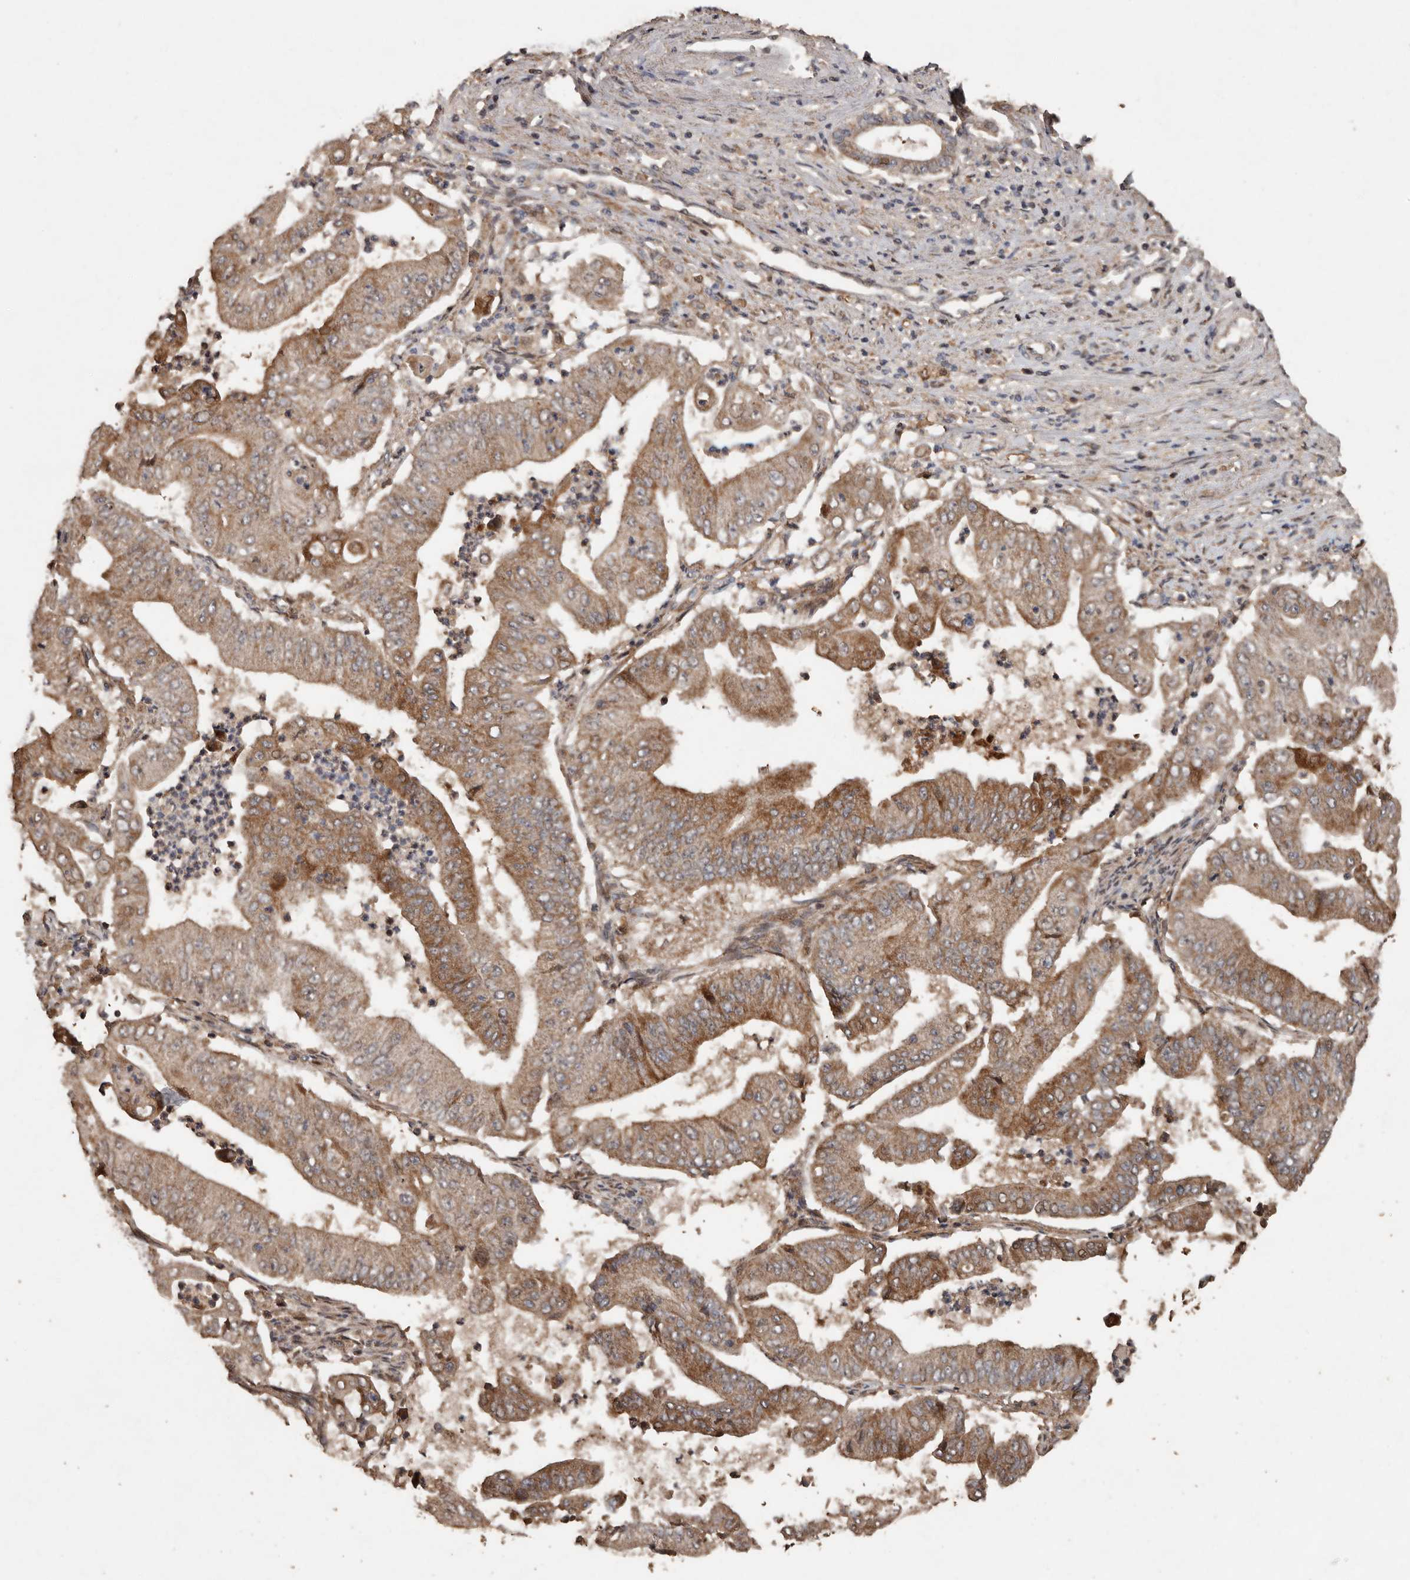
{"staining": {"intensity": "moderate", "quantity": ">75%", "location": "cytoplasmic/membranous"}, "tissue": "pancreatic cancer", "cell_type": "Tumor cells", "image_type": "cancer", "snomed": [{"axis": "morphology", "description": "Adenocarcinoma, NOS"}, {"axis": "topography", "description": "Pancreas"}], "caption": "Brown immunohistochemical staining in human pancreatic cancer (adenocarcinoma) shows moderate cytoplasmic/membranous positivity in about >75% of tumor cells.", "gene": "RANBP17", "patient": {"sex": "female", "age": 77}}